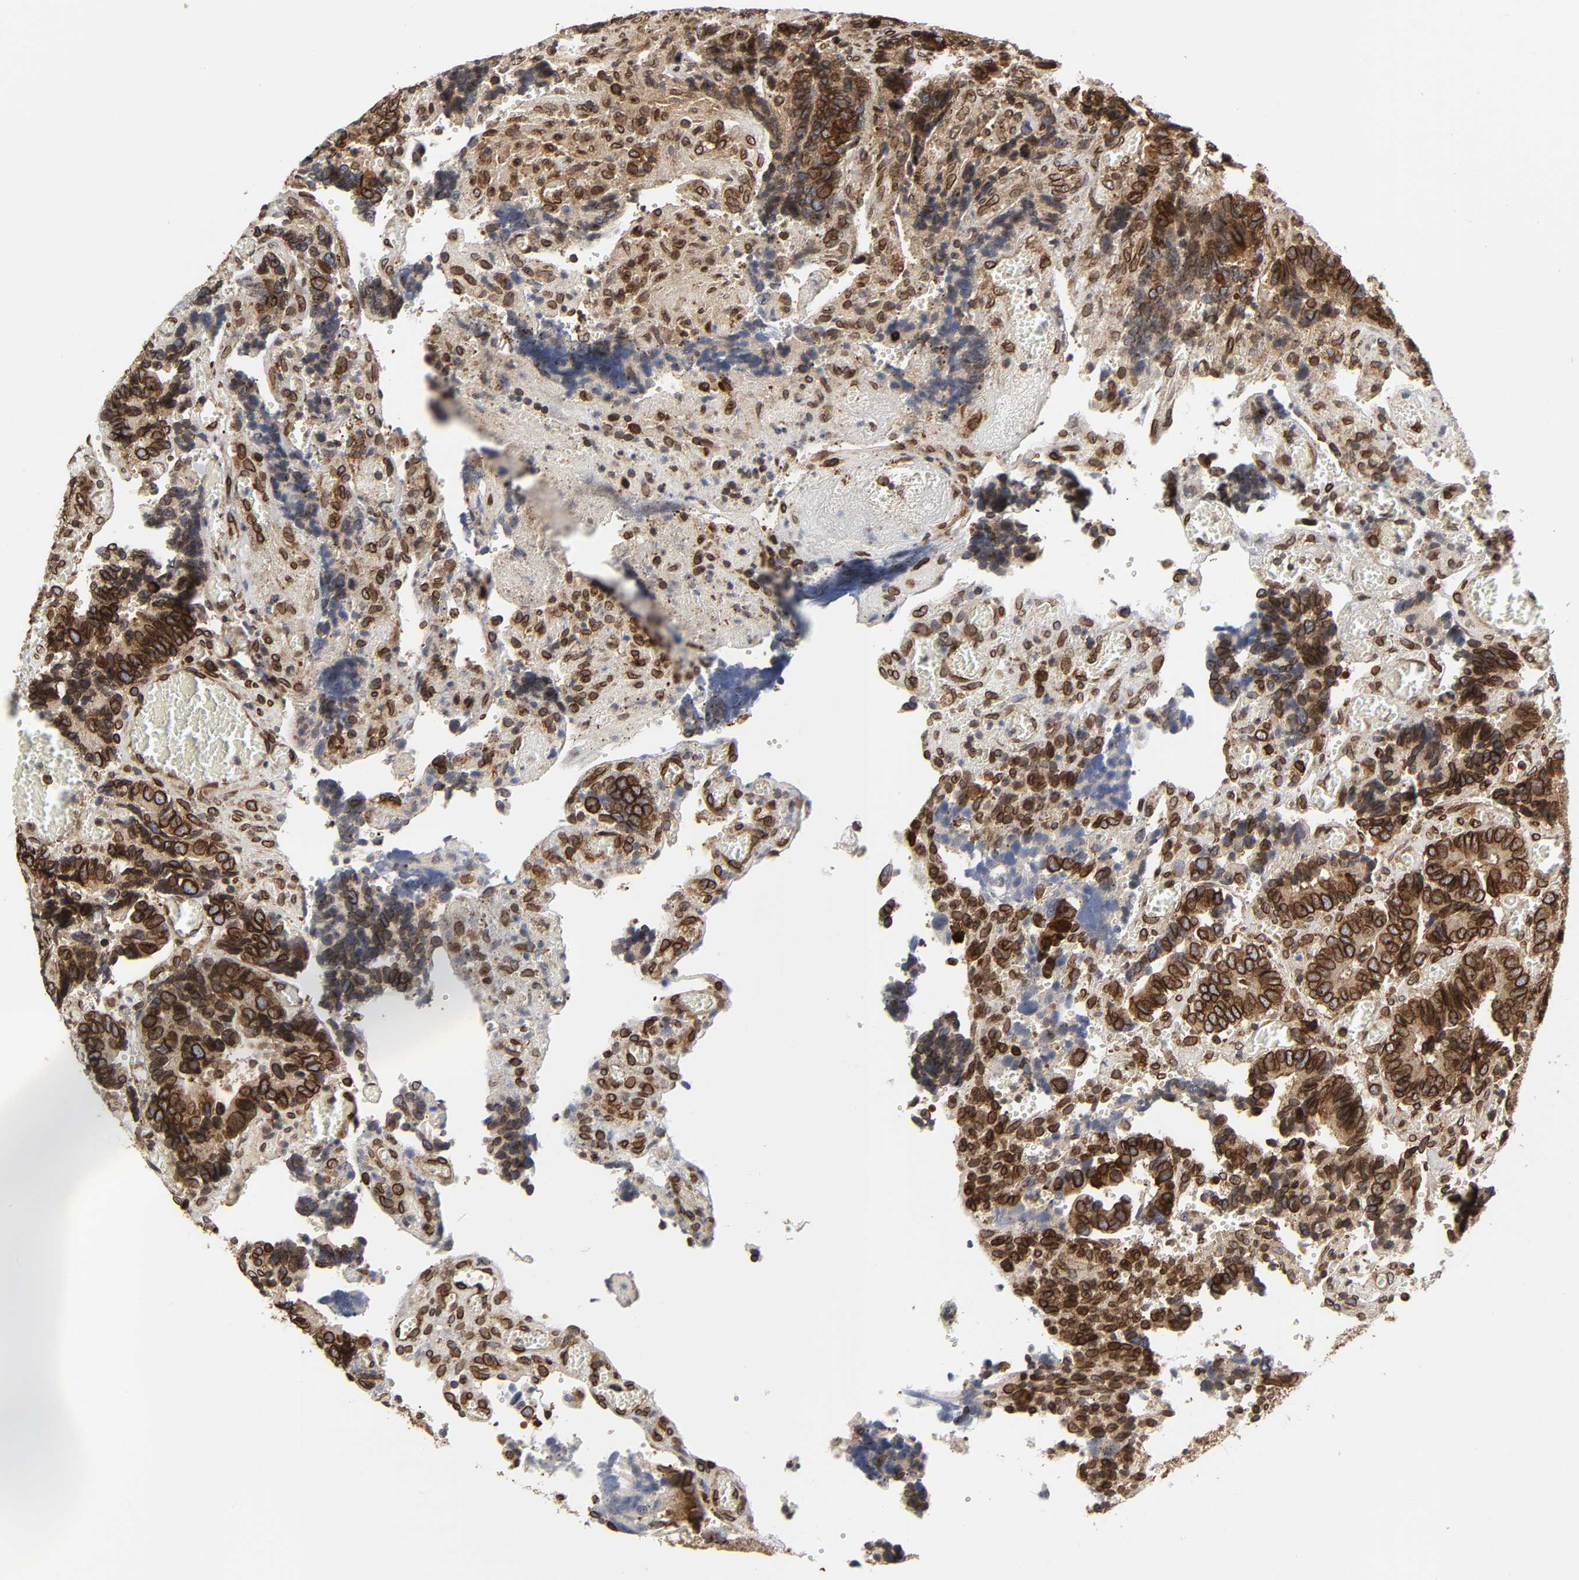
{"staining": {"intensity": "strong", "quantity": ">75%", "location": "cytoplasmic/membranous,nuclear"}, "tissue": "colorectal cancer", "cell_type": "Tumor cells", "image_type": "cancer", "snomed": [{"axis": "morphology", "description": "Adenocarcinoma, NOS"}, {"axis": "topography", "description": "Colon"}], "caption": "A high-resolution image shows immunohistochemistry staining of colorectal adenocarcinoma, which reveals strong cytoplasmic/membranous and nuclear expression in approximately >75% of tumor cells.", "gene": "RANGAP1", "patient": {"sex": "male", "age": 72}}